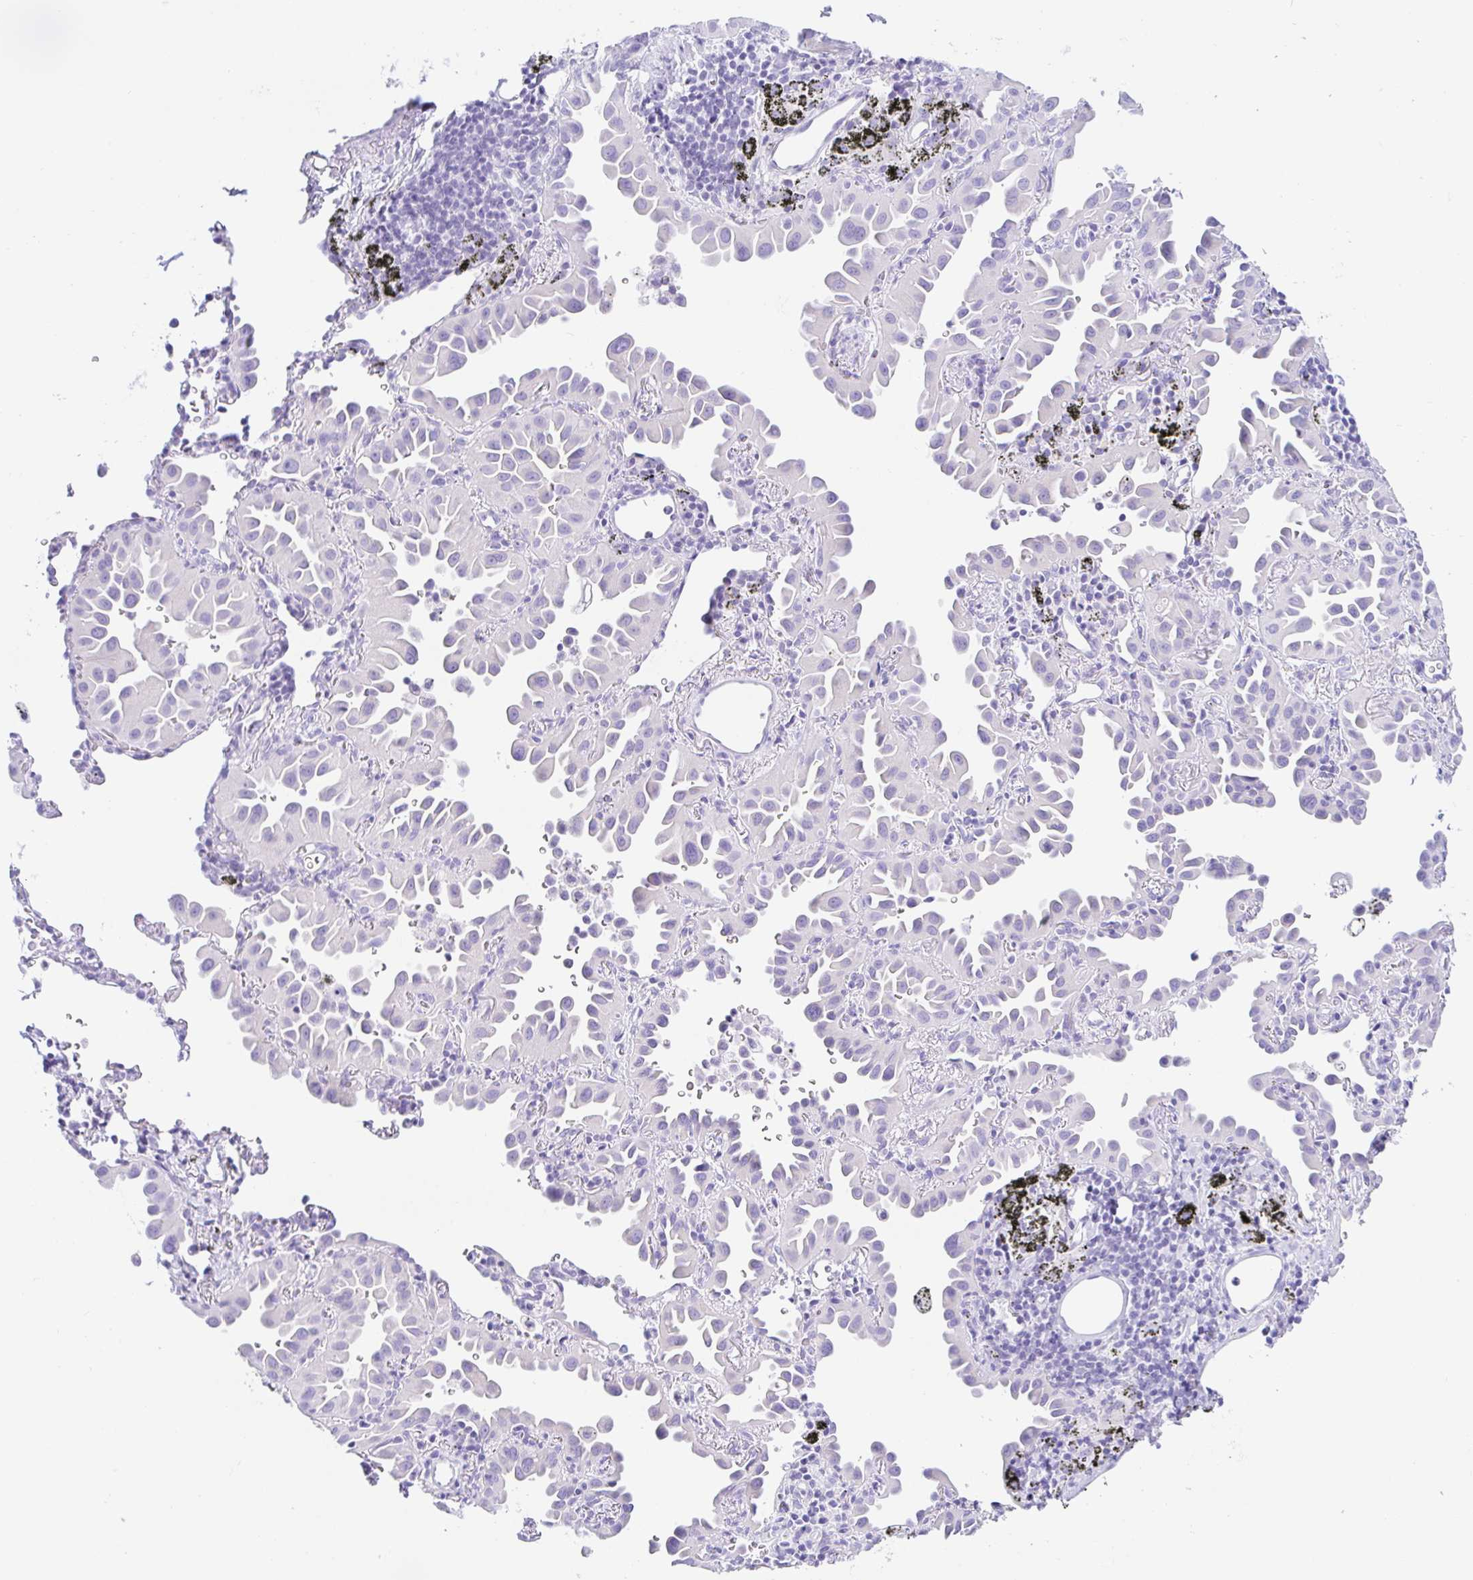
{"staining": {"intensity": "negative", "quantity": "none", "location": "none"}, "tissue": "lung cancer", "cell_type": "Tumor cells", "image_type": "cancer", "snomed": [{"axis": "morphology", "description": "Adenocarcinoma, NOS"}, {"axis": "topography", "description": "Lung"}], "caption": "Human lung adenocarcinoma stained for a protein using IHC reveals no expression in tumor cells.", "gene": "PAX8", "patient": {"sex": "male", "age": 68}}